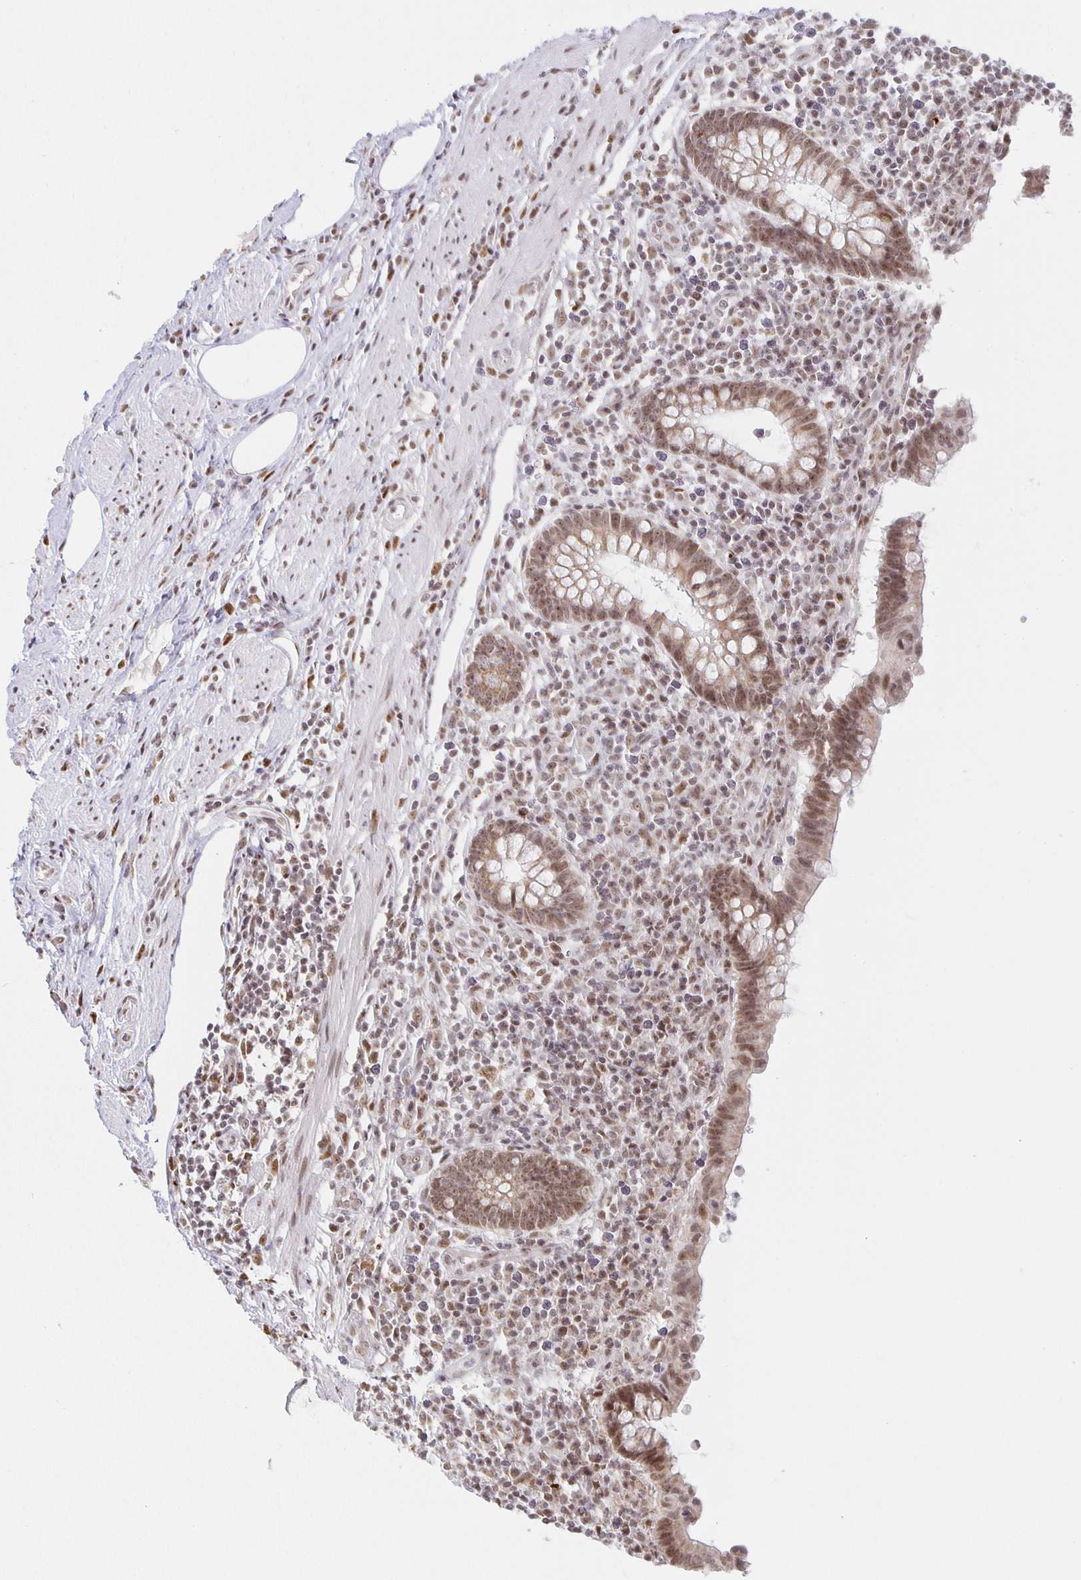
{"staining": {"intensity": "moderate", "quantity": ">75%", "location": "cytoplasmic/membranous,nuclear"}, "tissue": "appendix", "cell_type": "Glandular cells", "image_type": "normal", "snomed": [{"axis": "morphology", "description": "Normal tissue, NOS"}, {"axis": "topography", "description": "Appendix"}], "caption": "Approximately >75% of glandular cells in benign appendix exhibit moderate cytoplasmic/membranous,nuclear protein expression as visualized by brown immunohistochemical staining.", "gene": "SMARCA2", "patient": {"sex": "female", "age": 56}}